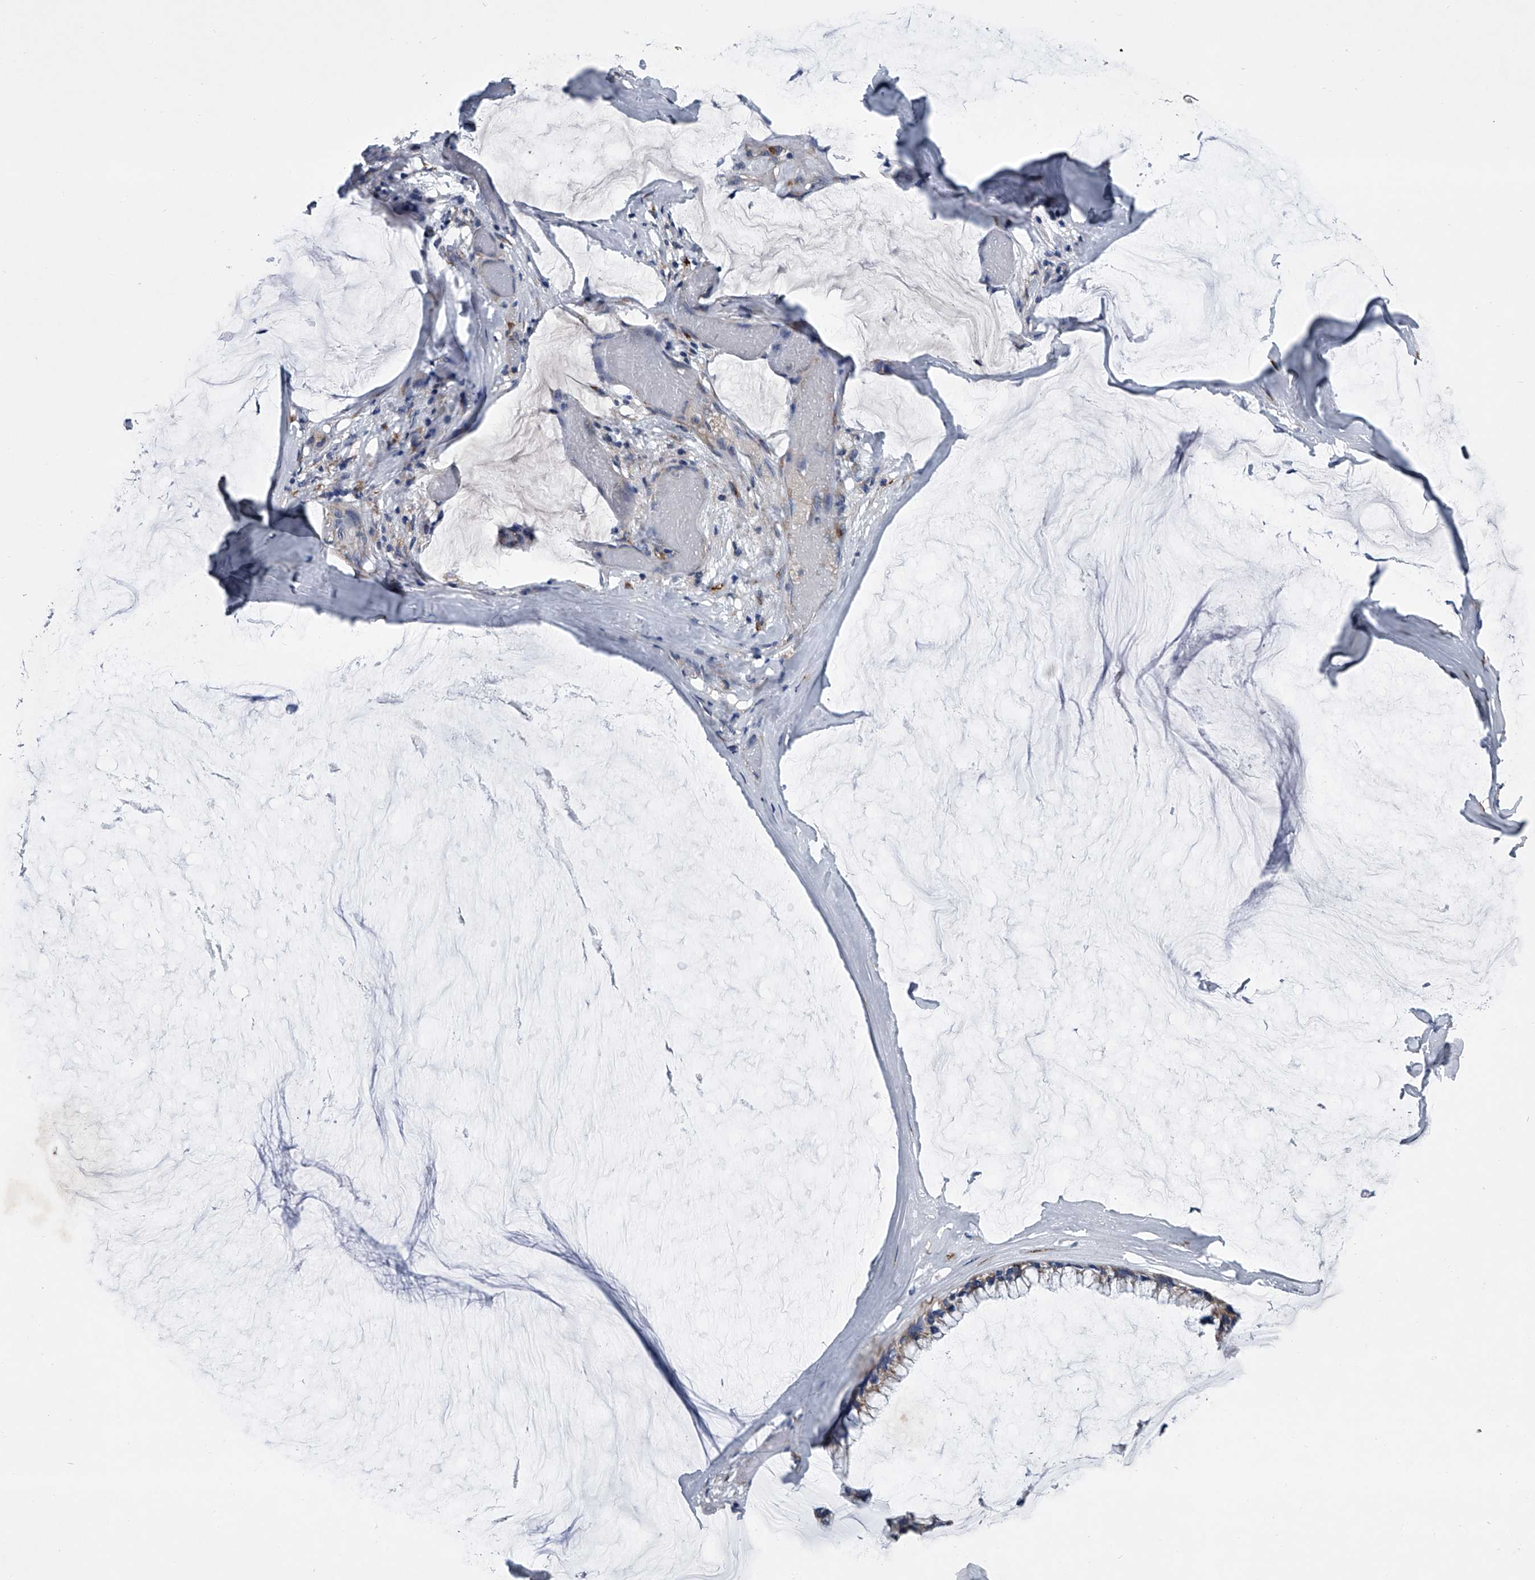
{"staining": {"intensity": "moderate", "quantity": "<25%", "location": "cytoplasmic/membranous"}, "tissue": "ovarian cancer", "cell_type": "Tumor cells", "image_type": "cancer", "snomed": [{"axis": "morphology", "description": "Cystadenocarcinoma, mucinous, NOS"}, {"axis": "topography", "description": "Ovary"}], "caption": "IHC staining of ovarian mucinous cystadenocarcinoma, which shows low levels of moderate cytoplasmic/membranous positivity in about <25% of tumor cells indicating moderate cytoplasmic/membranous protein expression. The staining was performed using DAB (3,3'-diaminobenzidine) (brown) for protein detection and nuclei were counterstained in hematoxylin (blue).", "gene": "ABCG1", "patient": {"sex": "female", "age": 39}}